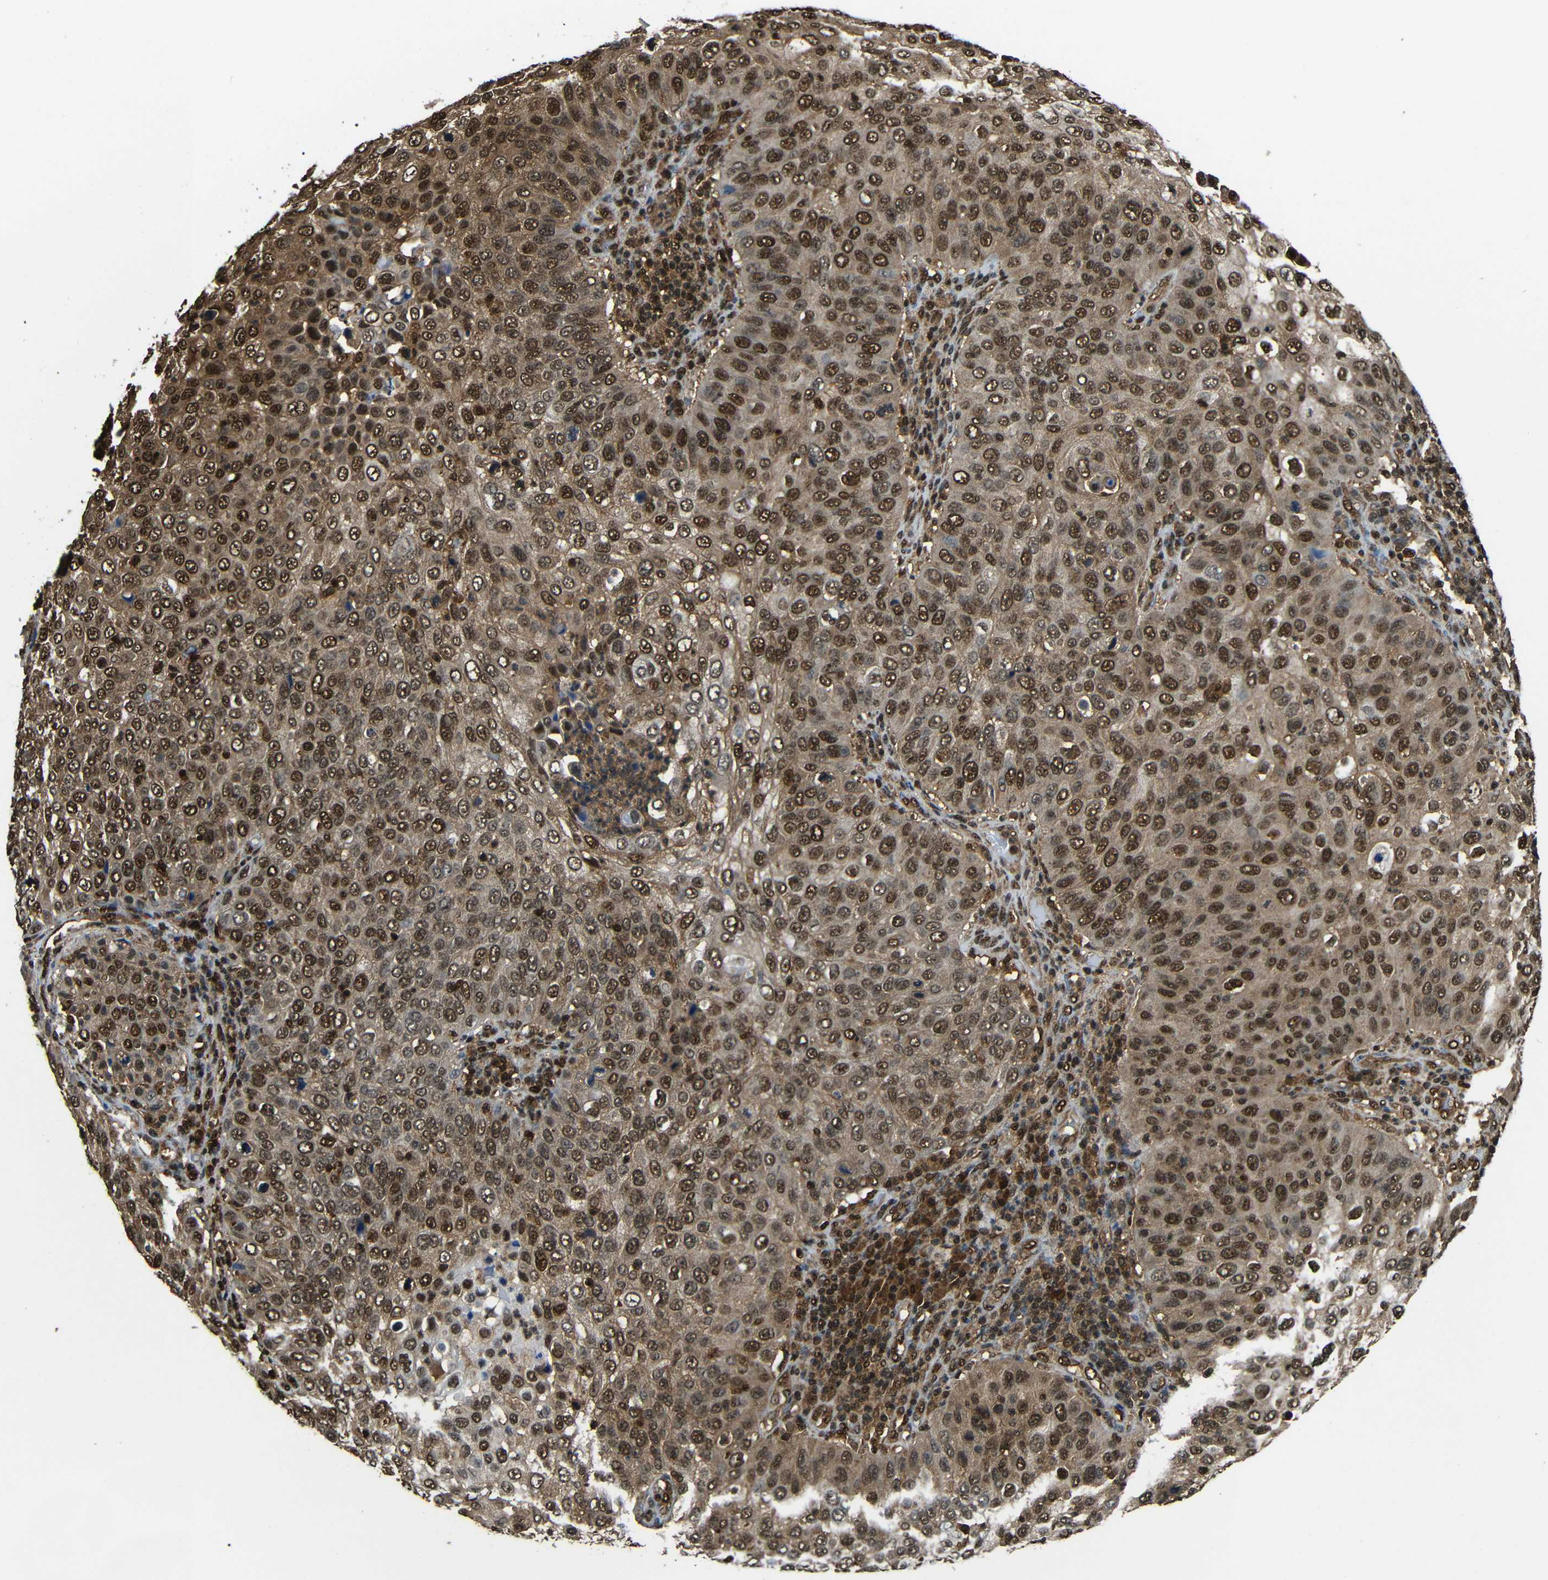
{"staining": {"intensity": "strong", "quantity": ">75%", "location": "cytoplasmic/membranous,nuclear"}, "tissue": "skin cancer", "cell_type": "Tumor cells", "image_type": "cancer", "snomed": [{"axis": "morphology", "description": "Squamous cell carcinoma, NOS"}, {"axis": "topography", "description": "Skin"}], "caption": "About >75% of tumor cells in human skin cancer (squamous cell carcinoma) reveal strong cytoplasmic/membranous and nuclear protein expression as visualized by brown immunohistochemical staining.", "gene": "VCP", "patient": {"sex": "male", "age": 87}}